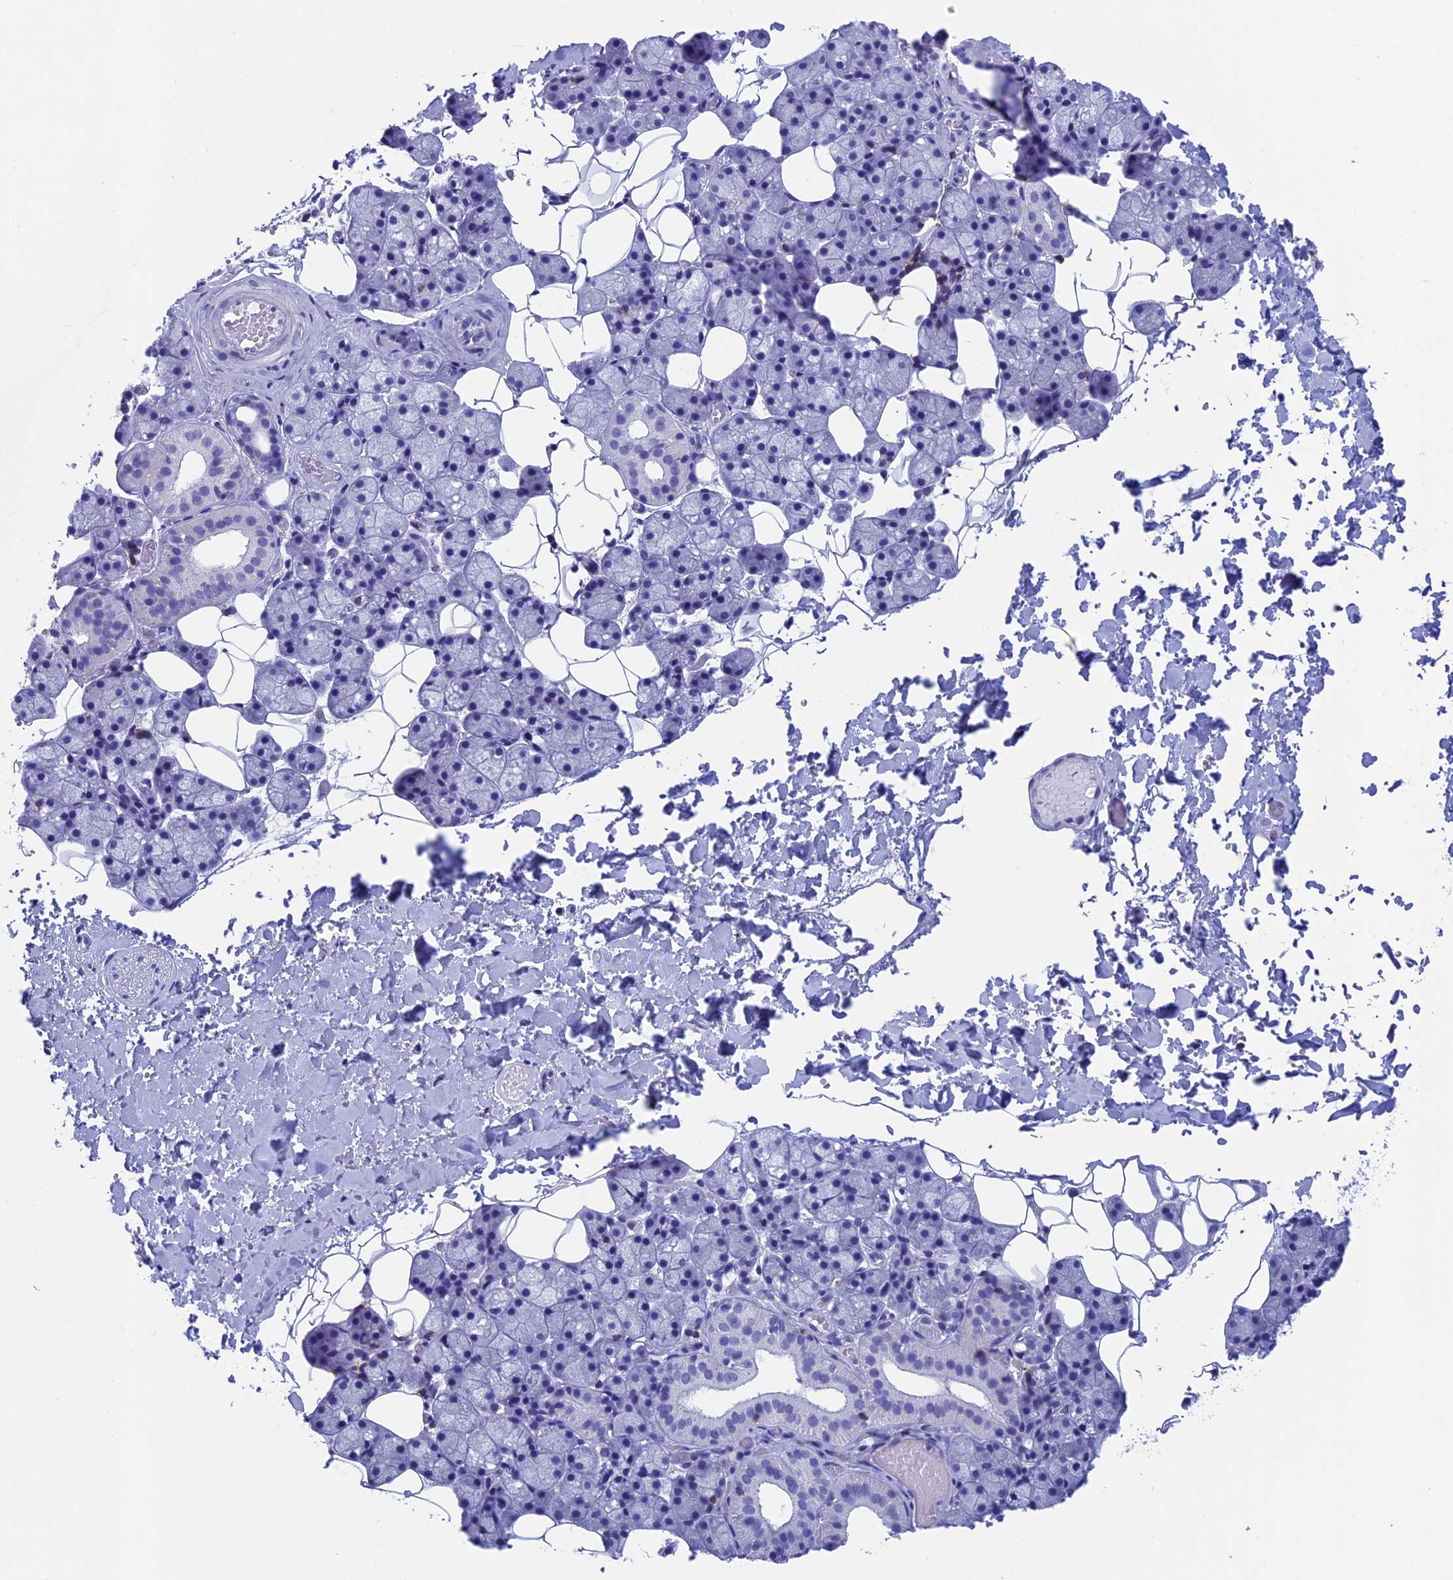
{"staining": {"intensity": "negative", "quantity": "none", "location": "none"}, "tissue": "salivary gland", "cell_type": "Glandular cells", "image_type": "normal", "snomed": [{"axis": "morphology", "description": "Normal tissue, NOS"}, {"axis": "topography", "description": "Salivary gland"}], "caption": "Protein analysis of unremarkable salivary gland shows no significant expression in glandular cells. Nuclei are stained in blue.", "gene": "SEPTIN1", "patient": {"sex": "female", "age": 33}}